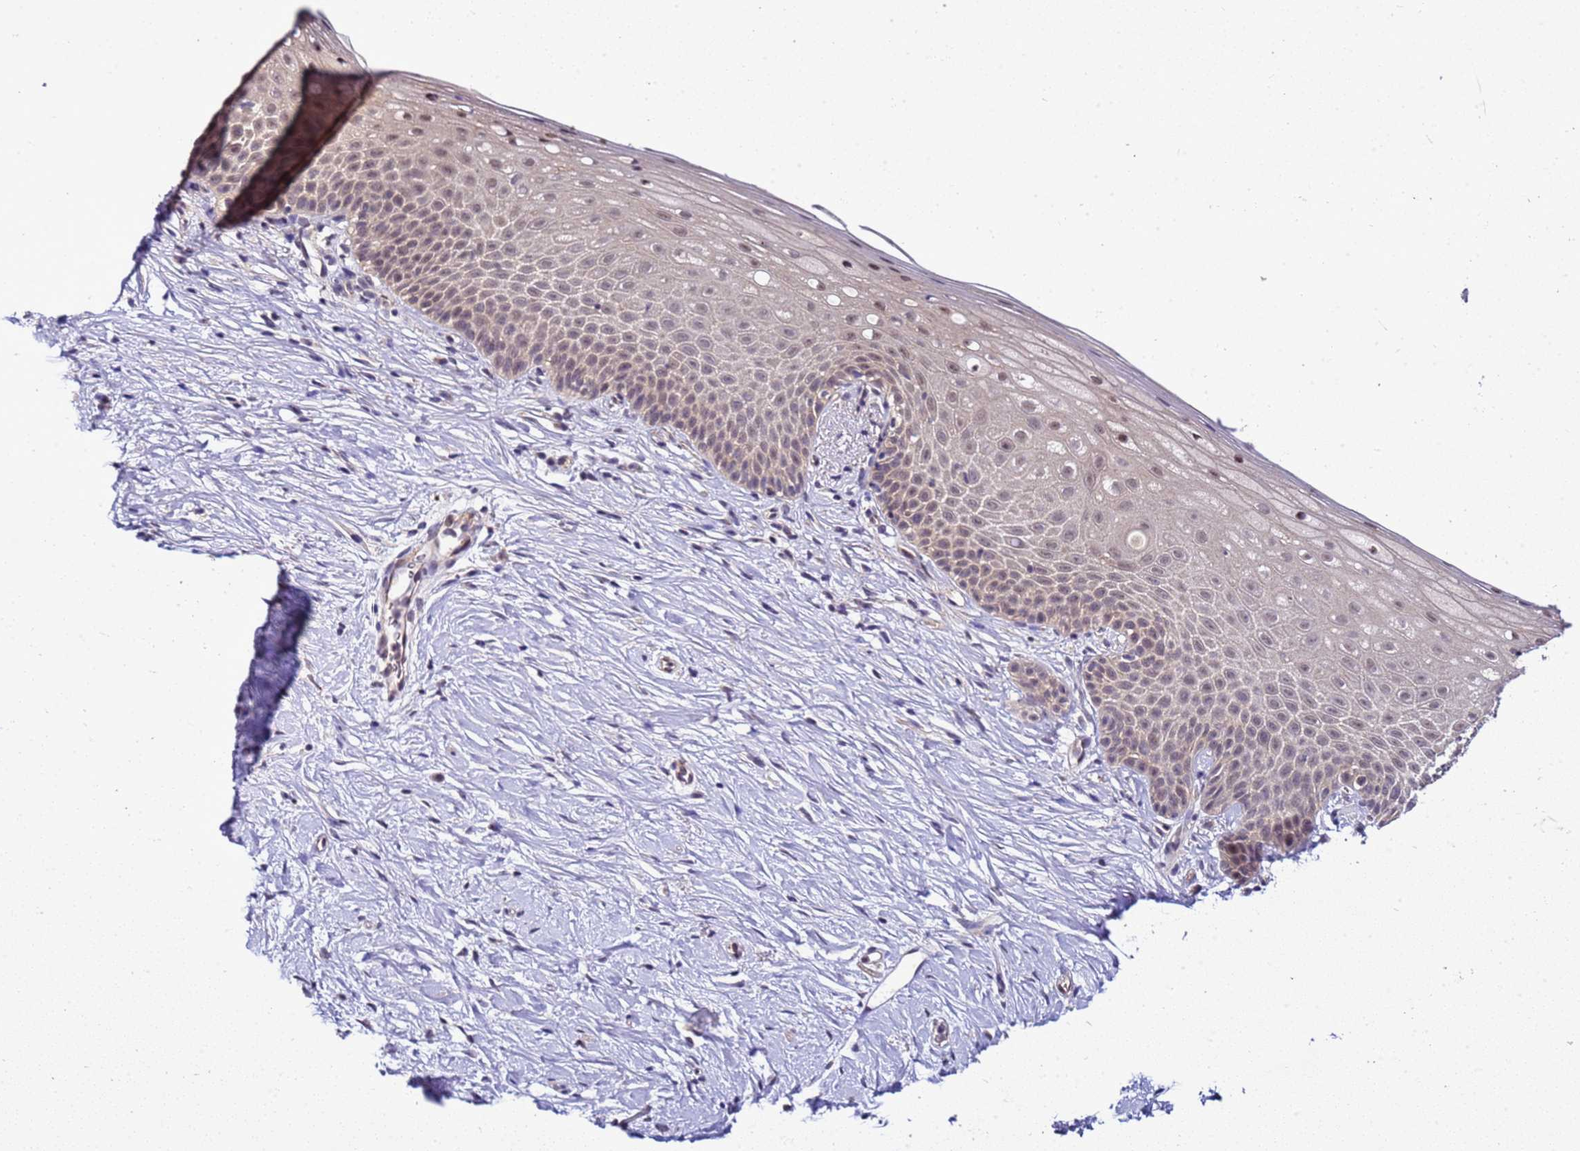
{"staining": {"intensity": "moderate", "quantity": "<25%", "location": "cytoplasmic/membranous,nuclear"}, "tissue": "cervix", "cell_type": "Glandular cells", "image_type": "normal", "snomed": [{"axis": "morphology", "description": "Normal tissue, NOS"}, {"axis": "topography", "description": "Cervix"}], "caption": "Protein staining of benign cervix displays moderate cytoplasmic/membranous,nuclear expression in approximately <25% of glandular cells. Using DAB (3,3'-diaminobenzidine) (brown) and hematoxylin (blue) stains, captured at high magnification using brightfield microscopy.", "gene": "GEN1", "patient": {"sex": "female", "age": 57}}